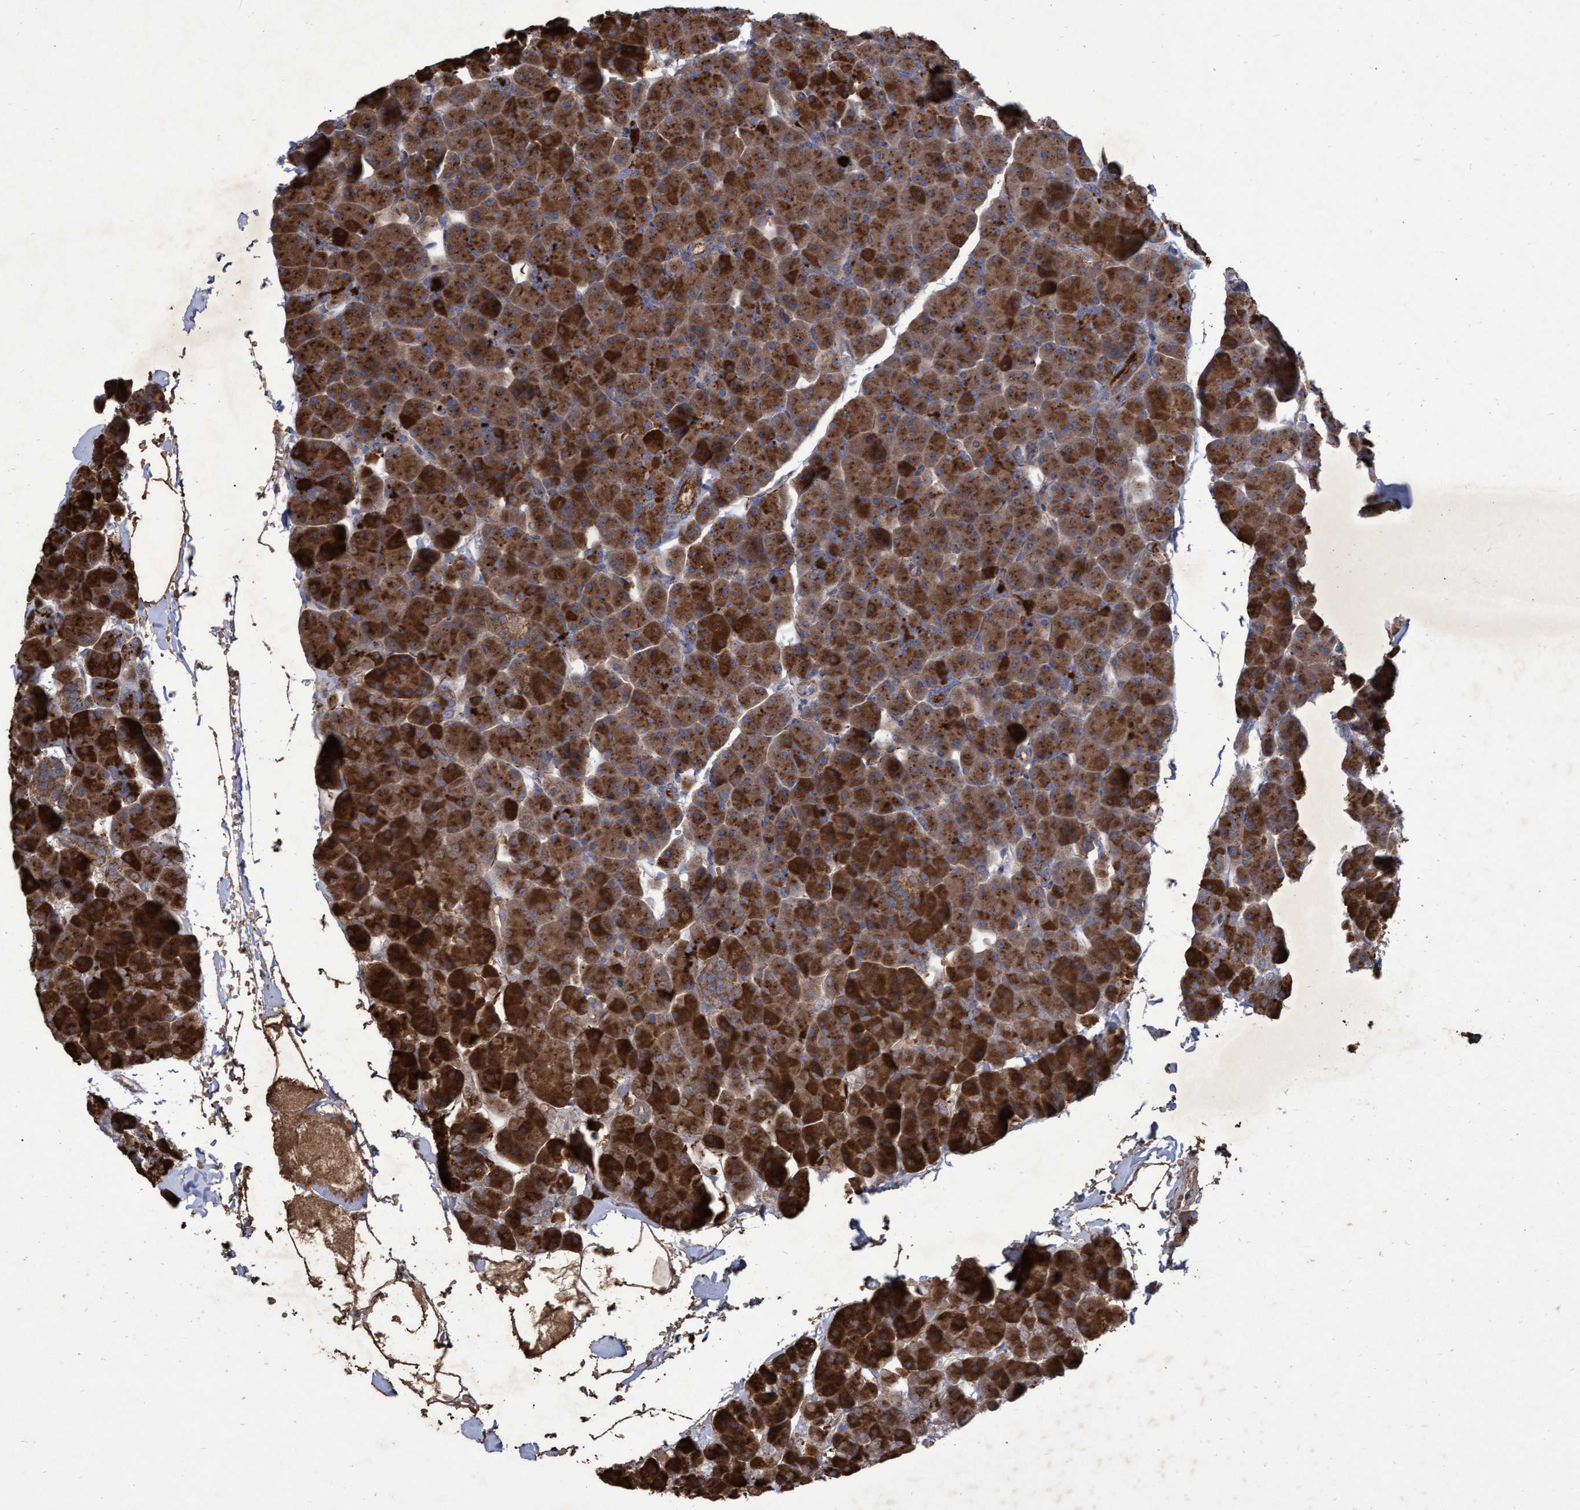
{"staining": {"intensity": "strong", "quantity": ">75%", "location": "cytoplasmic/membranous"}, "tissue": "pancreas", "cell_type": "Exocrine glandular cells", "image_type": "normal", "snomed": [{"axis": "morphology", "description": "Normal tissue, NOS"}, {"axis": "topography", "description": "Pancreas"}], "caption": "Pancreas stained with DAB immunohistochemistry exhibits high levels of strong cytoplasmic/membranous expression in approximately >75% of exocrine glandular cells. (Stains: DAB (3,3'-diaminobenzidine) in brown, nuclei in blue, Microscopy: brightfield microscopy at high magnification).", "gene": "ABCF2", "patient": {"sex": "male", "age": 35}}